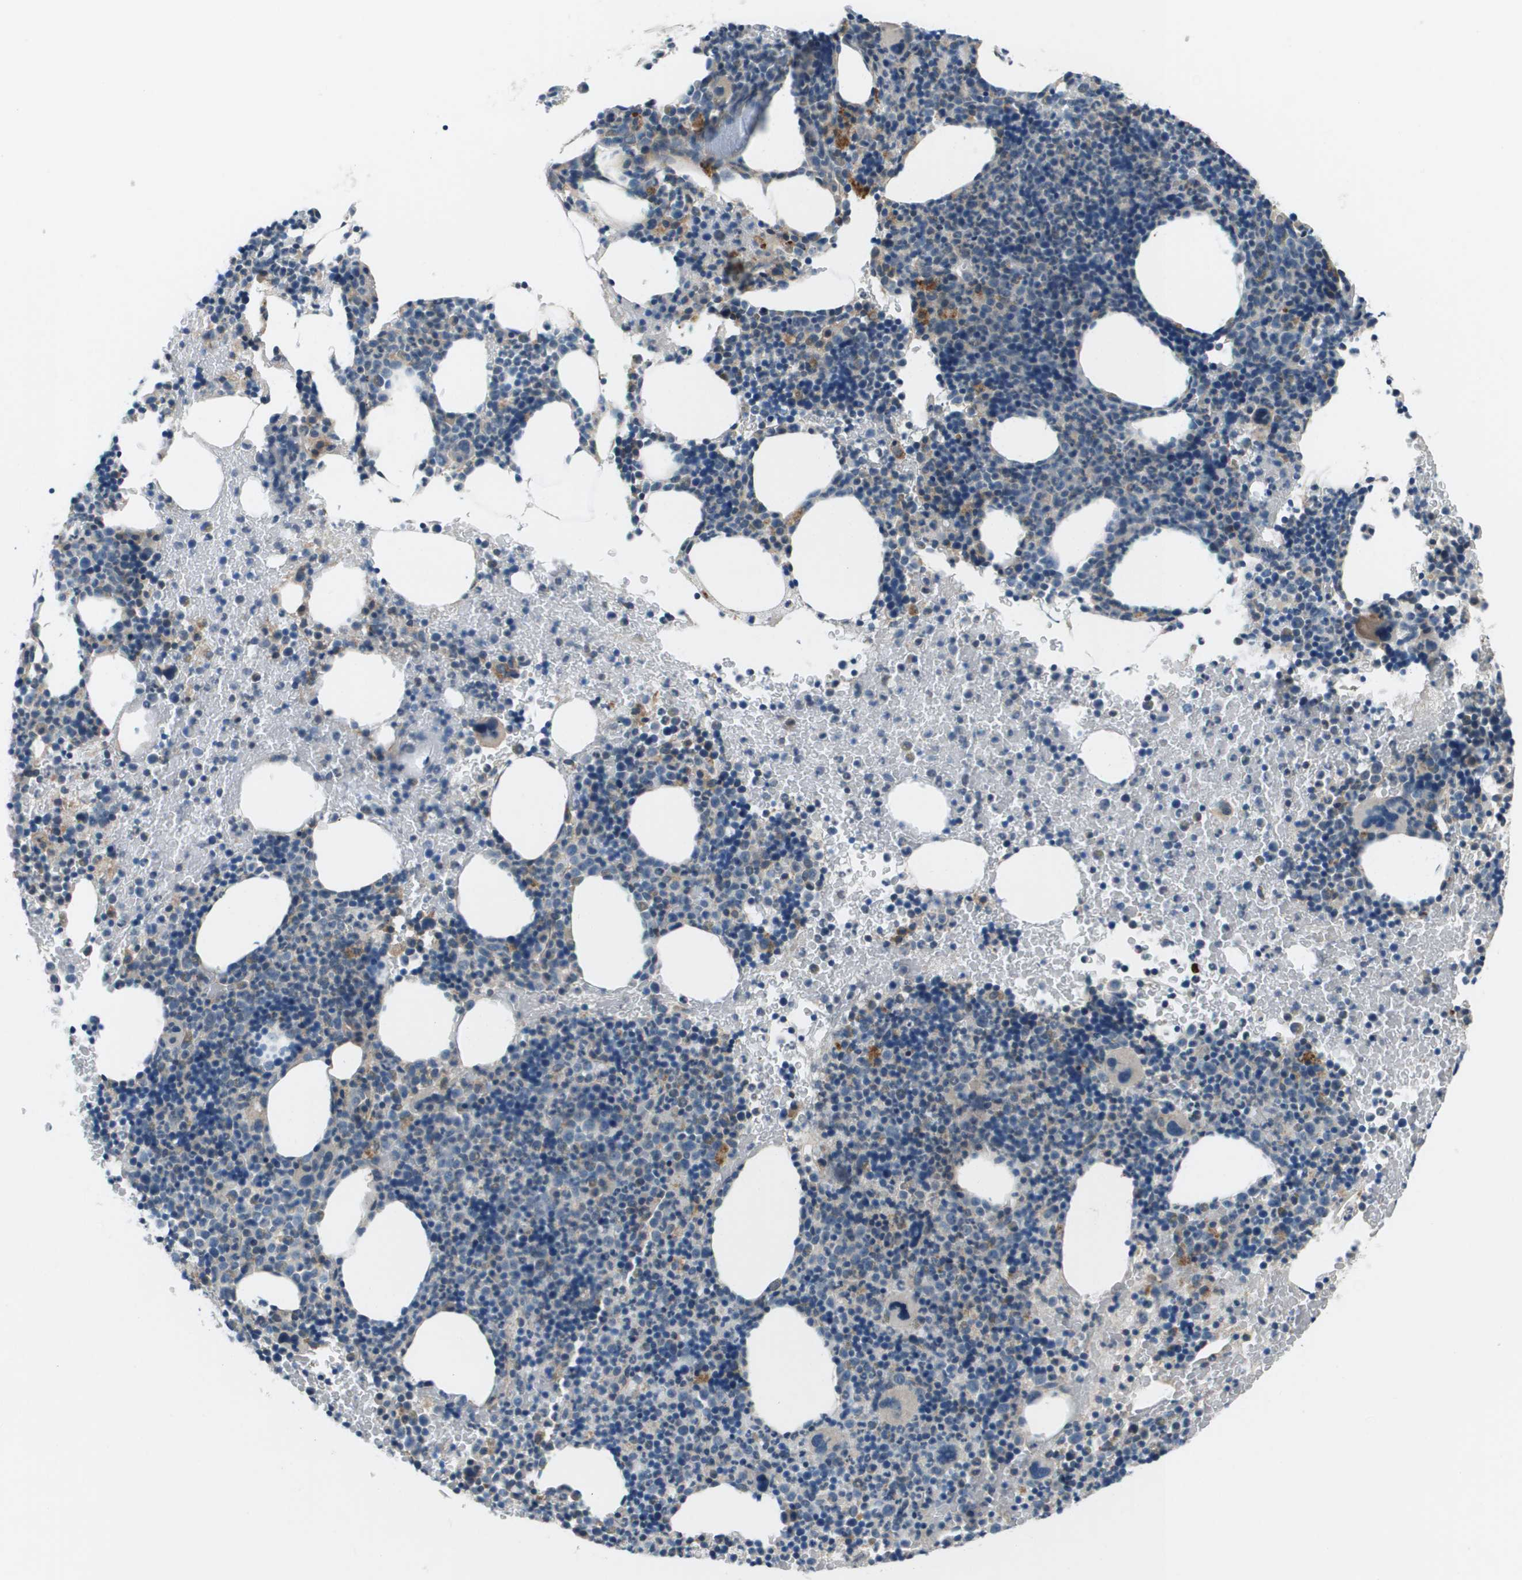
{"staining": {"intensity": "moderate", "quantity": "<25%", "location": "cytoplasmic/membranous"}, "tissue": "bone marrow", "cell_type": "Hematopoietic cells", "image_type": "normal", "snomed": [{"axis": "morphology", "description": "Normal tissue, NOS"}, {"axis": "morphology", "description": "Inflammation, NOS"}, {"axis": "topography", "description": "Bone marrow"}], "caption": "About <25% of hematopoietic cells in benign human bone marrow demonstrate moderate cytoplasmic/membranous protein expression as visualized by brown immunohistochemical staining.", "gene": "PCOLCE", "patient": {"sex": "male", "age": 72}}